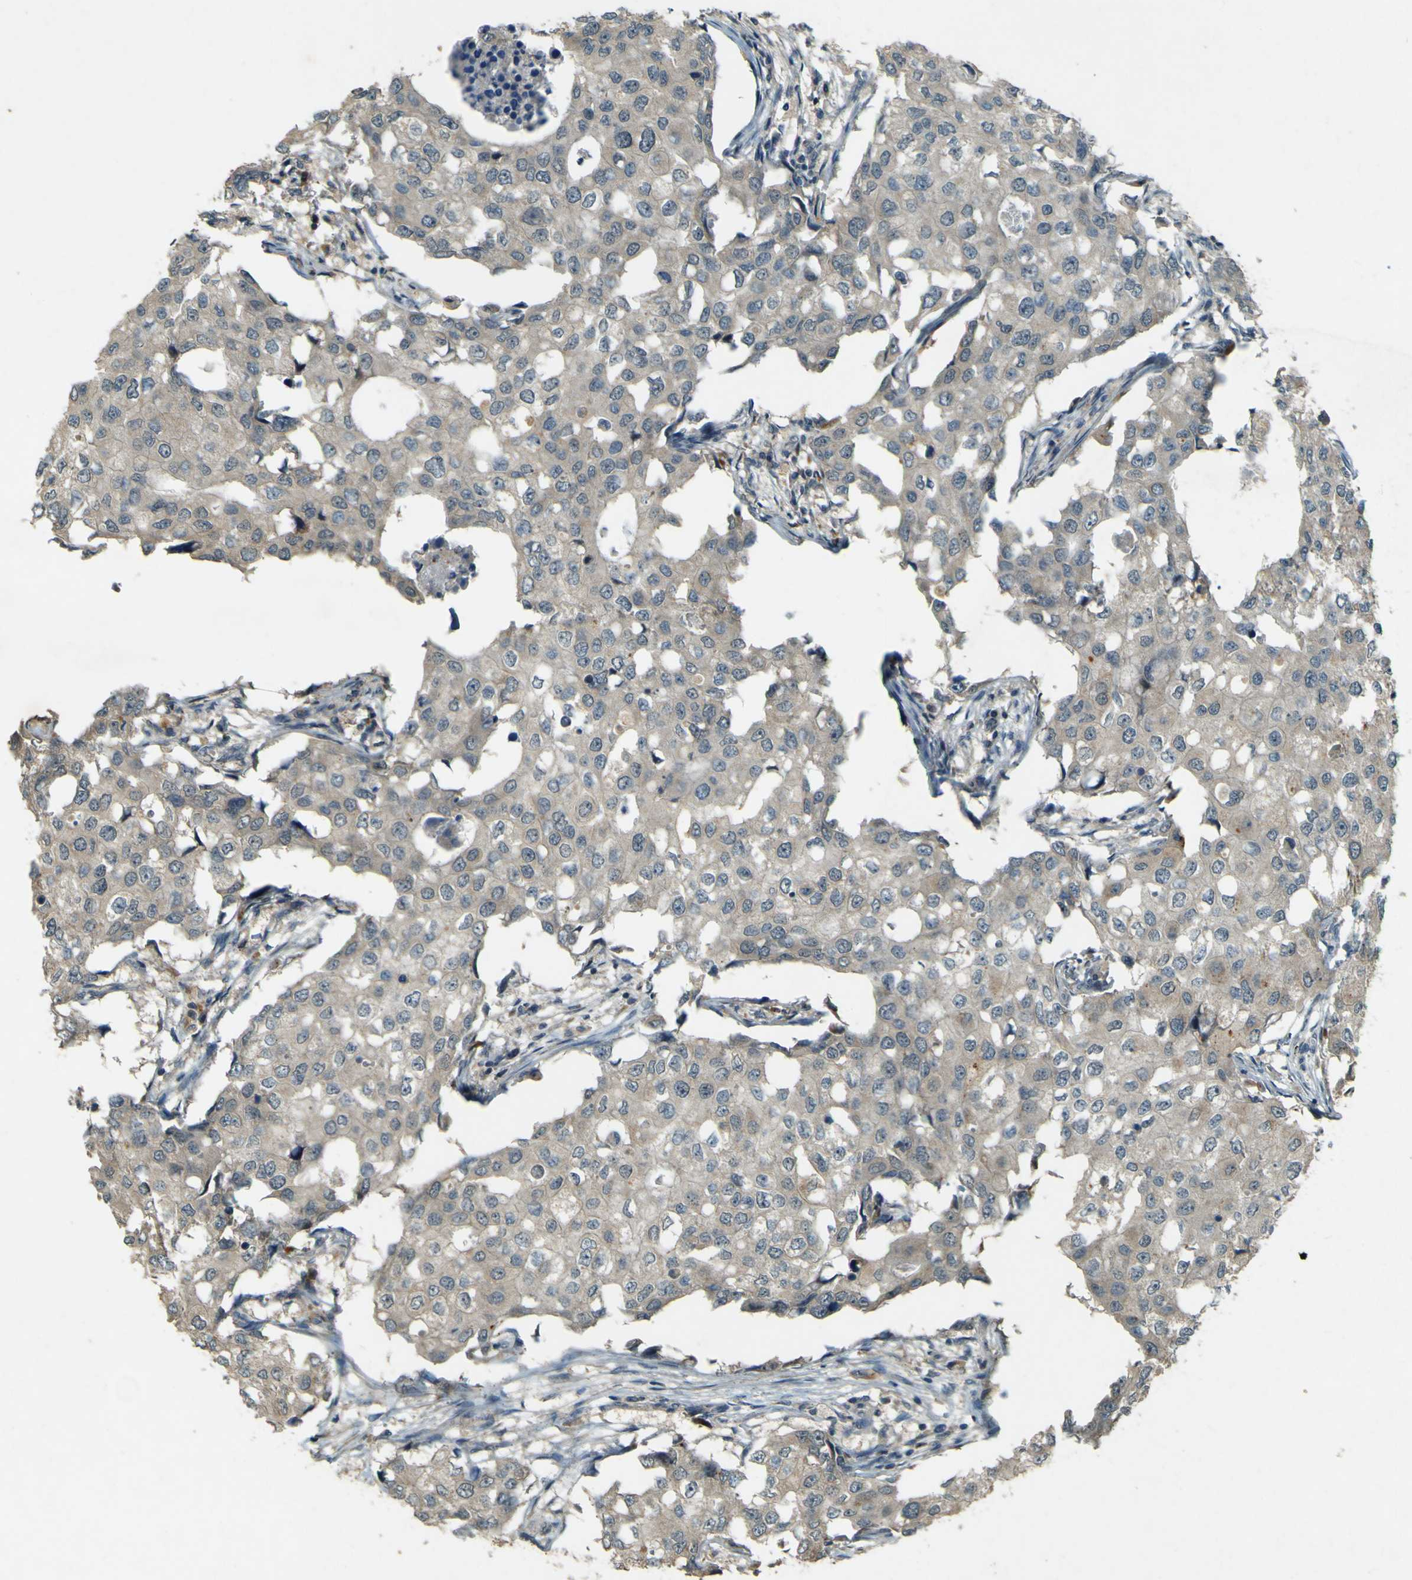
{"staining": {"intensity": "weak", "quantity": ">75%", "location": "cytoplasmic/membranous"}, "tissue": "breast cancer", "cell_type": "Tumor cells", "image_type": "cancer", "snomed": [{"axis": "morphology", "description": "Duct carcinoma"}, {"axis": "topography", "description": "Breast"}], "caption": "A brown stain shows weak cytoplasmic/membranous staining of a protein in breast infiltrating ductal carcinoma tumor cells.", "gene": "MPDZ", "patient": {"sex": "female", "age": 27}}